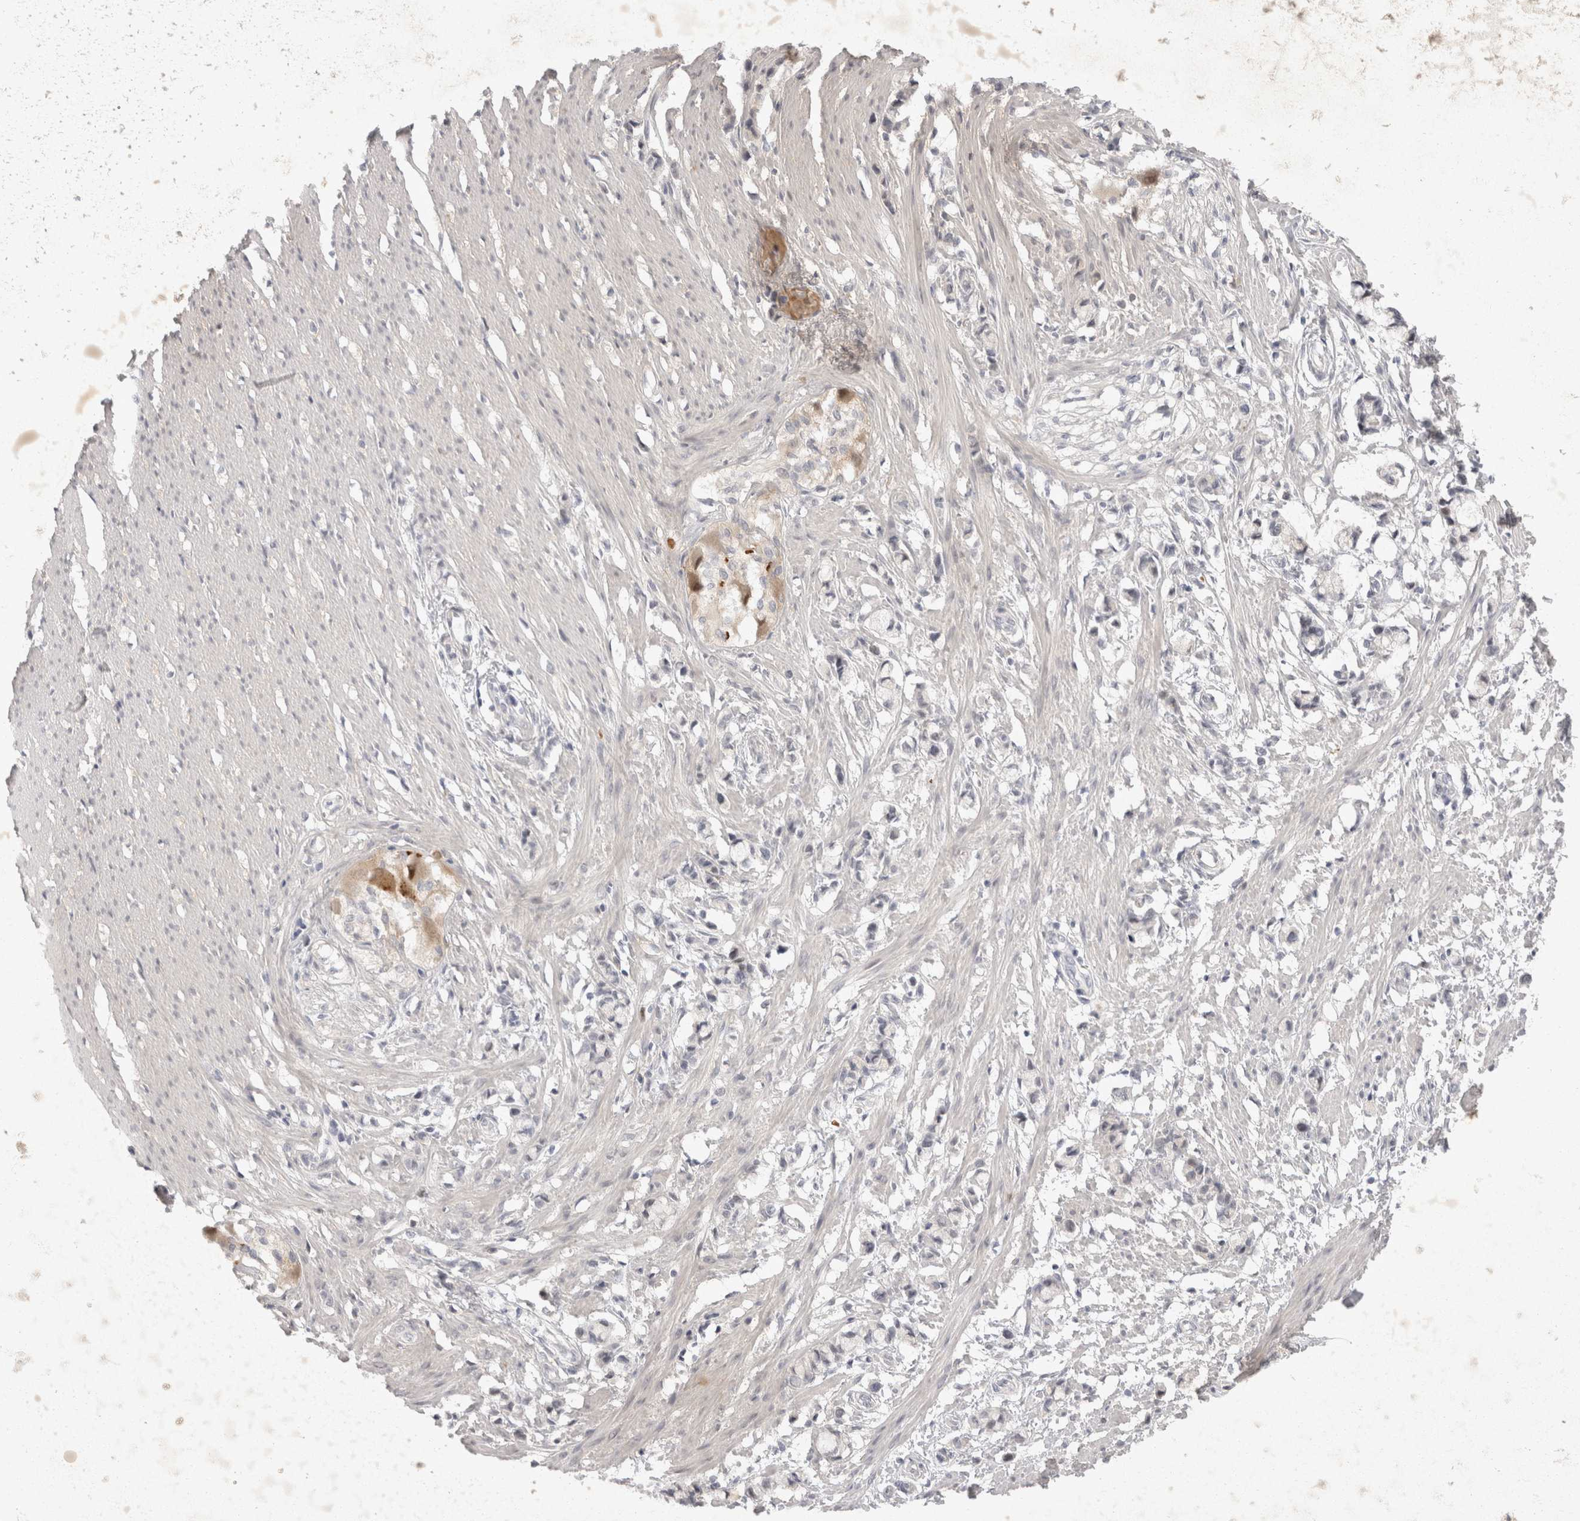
{"staining": {"intensity": "moderate", "quantity": "25%-75%", "location": "cytoplasmic/membranous,nuclear"}, "tissue": "smooth muscle", "cell_type": "Smooth muscle cells", "image_type": "normal", "snomed": [{"axis": "morphology", "description": "Normal tissue, NOS"}, {"axis": "morphology", "description": "Adenocarcinoma, NOS"}, {"axis": "topography", "description": "Smooth muscle"}, {"axis": "topography", "description": "Colon"}], "caption": "This micrograph demonstrates IHC staining of normal smooth muscle, with medium moderate cytoplasmic/membranous,nuclear staining in approximately 25%-75% of smooth muscle cells.", "gene": "TOM1L2", "patient": {"sex": "male", "age": 14}}